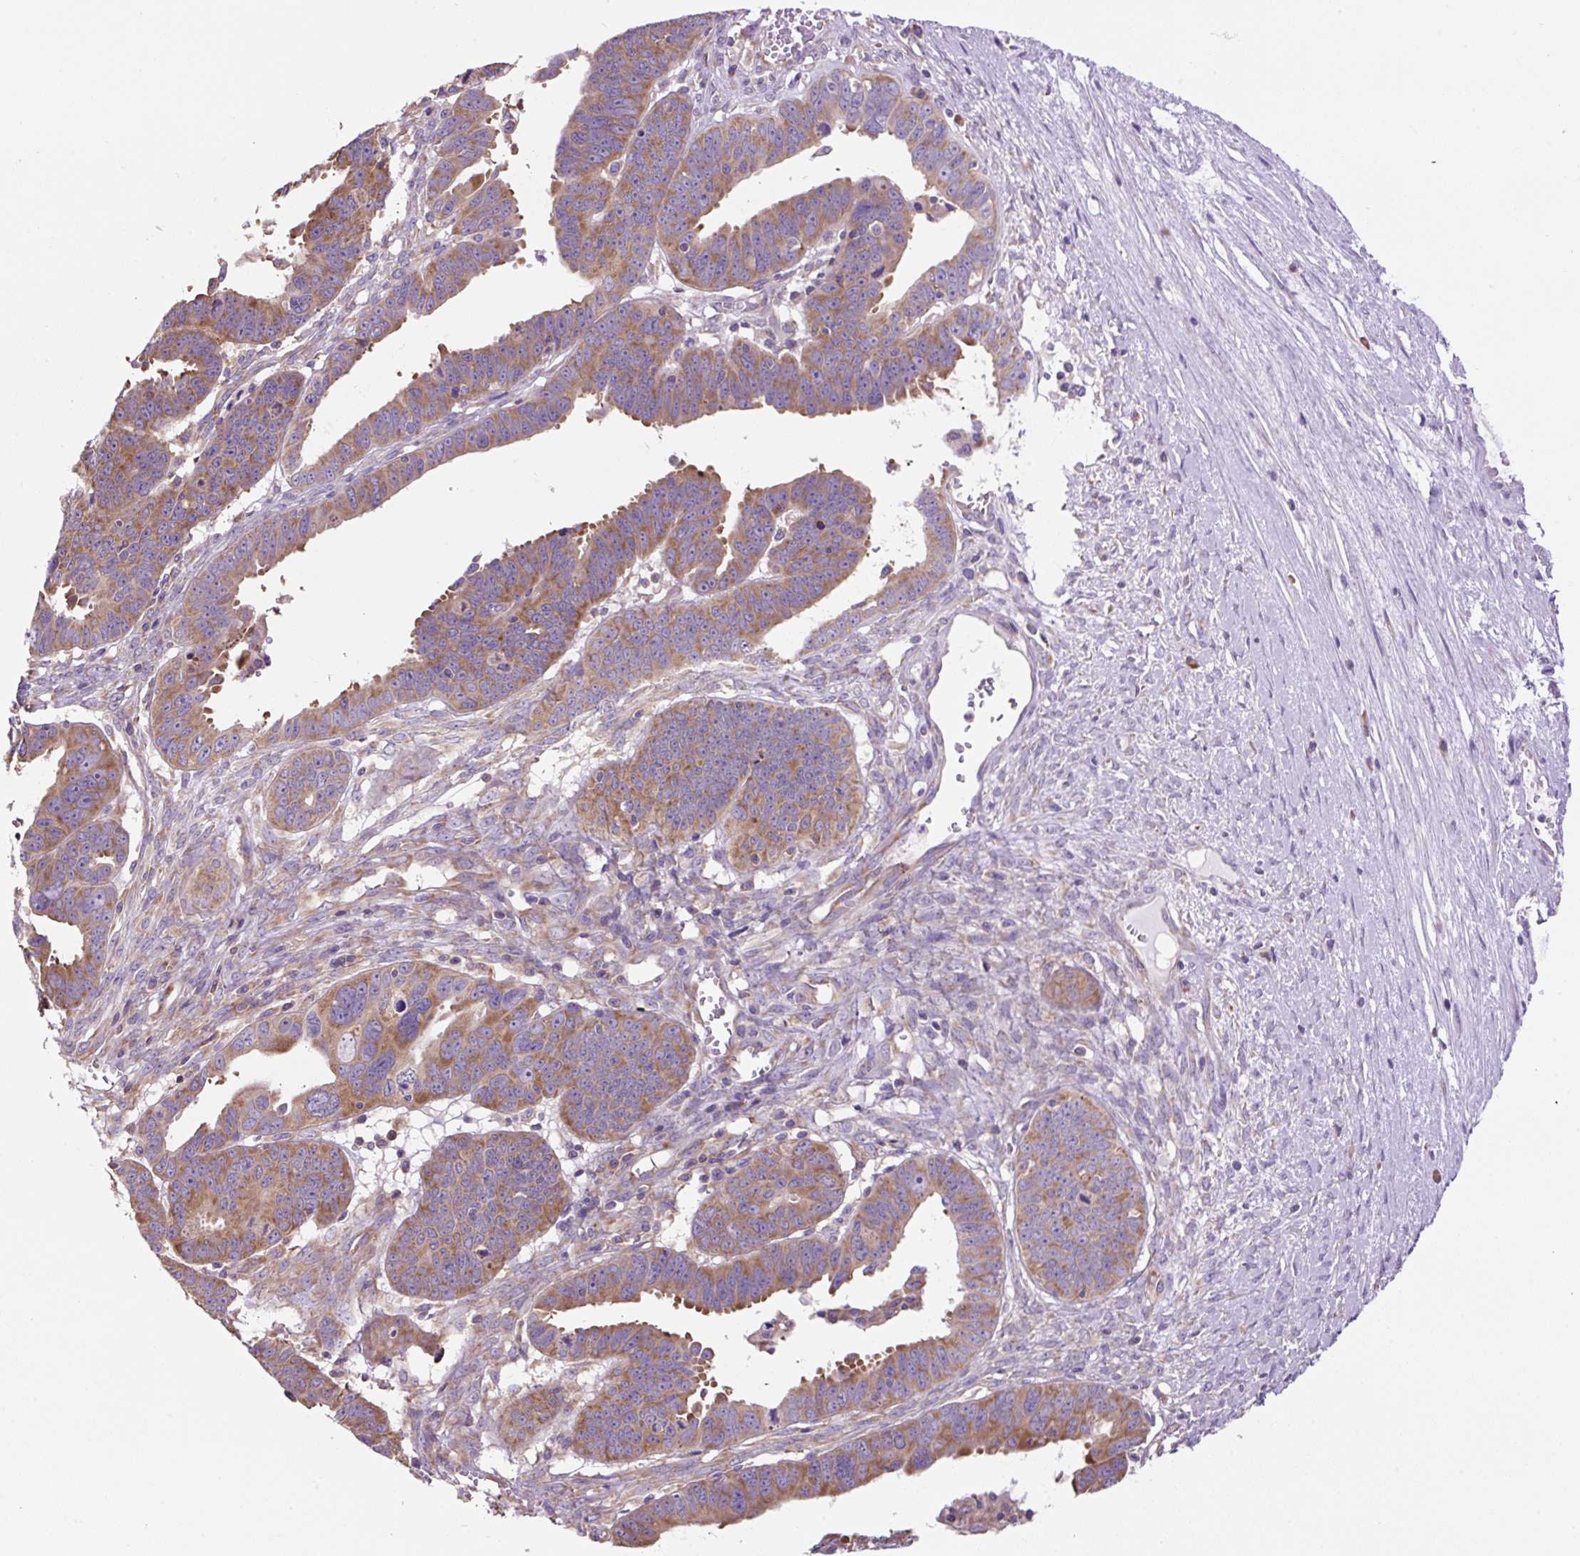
{"staining": {"intensity": "moderate", "quantity": ">75%", "location": "cytoplasmic/membranous"}, "tissue": "ovarian cancer", "cell_type": "Tumor cells", "image_type": "cancer", "snomed": [{"axis": "morphology", "description": "Carcinoma, endometroid"}, {"axis": "morphology", "description": "Cystadenocarcinoma, serous, NOS"}, {"axis": "topography", "description": "Ovary"}], "caption": "Immunohistochemistry photomicrograph of neoplastic tissue: human ovarian cancer (serous cystadenocarcinoma) stained using immunohistochemistry shows medium levels of moderate protein expression localized specifically in the cytoplasmic/membranous of tumor cells, appearing as a cytoplasmic/membranous brown color.", "gene": "RPS23", "patient": {"sex": "female", "age": 45}}